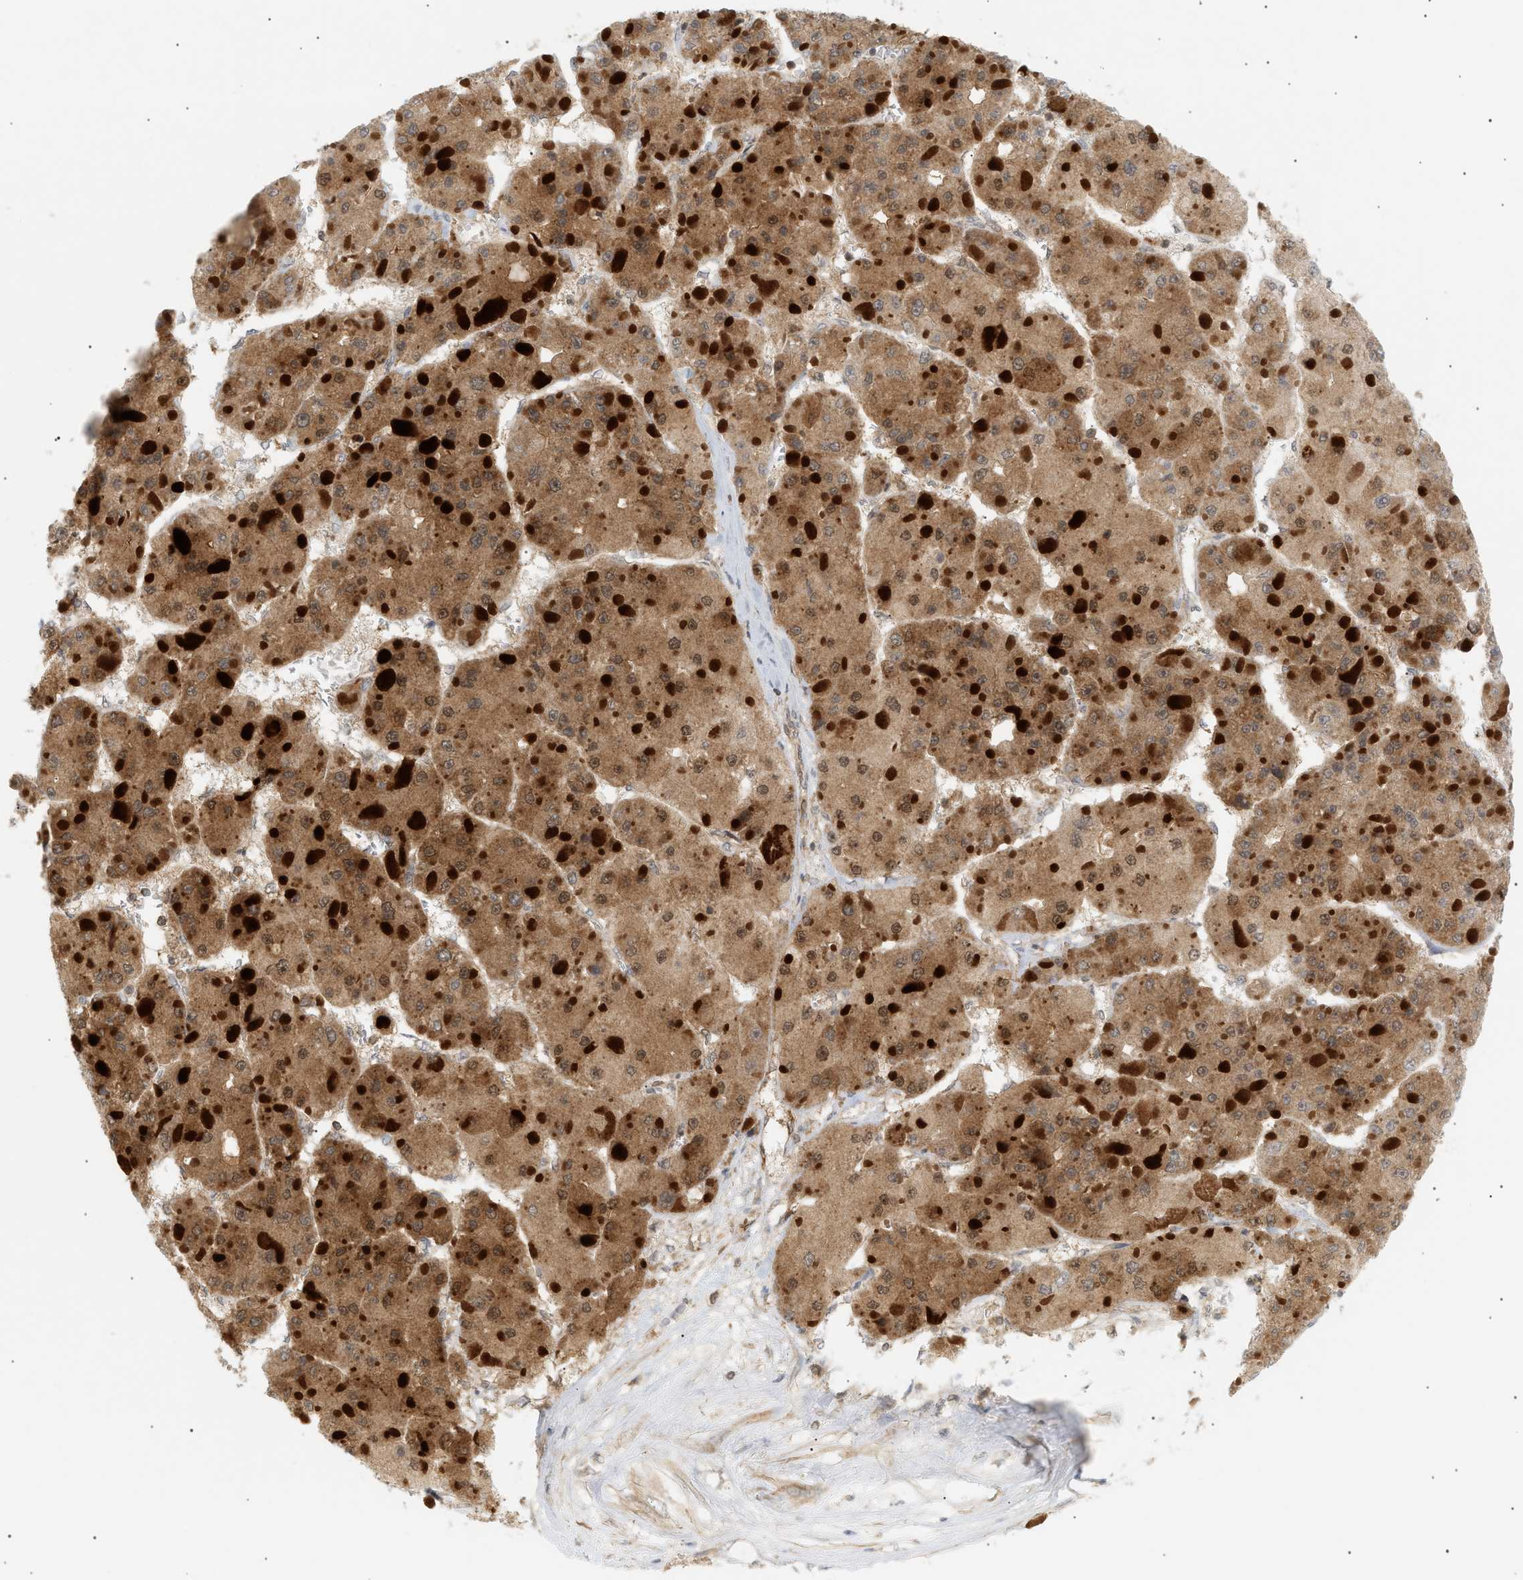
{"staining": {"intensity": "moderate", "quantity": ">75%", "location": "cytoplasmic/membranous"}, "tissue": "liver cancer", "cell_type": "Tumor cells", "image_type": "cancer", "snomed": [{"axis": "morphology", "description": "Carcinoma, Hepatocellular, NOS"}, {"axis": "topography", "description": "Liver"}], "caption": "Hepatocellular carcinoma (liver) was stained to show a protein in brown. There is medium levels of moderate cytoplasmic/membranous positivity in approximately >75% of tumor cells. (DAB = brown stain, brightfield microscopy at high magnification).", "gene": "SHC1", "patient": {"sex": "female", "age": 73}}